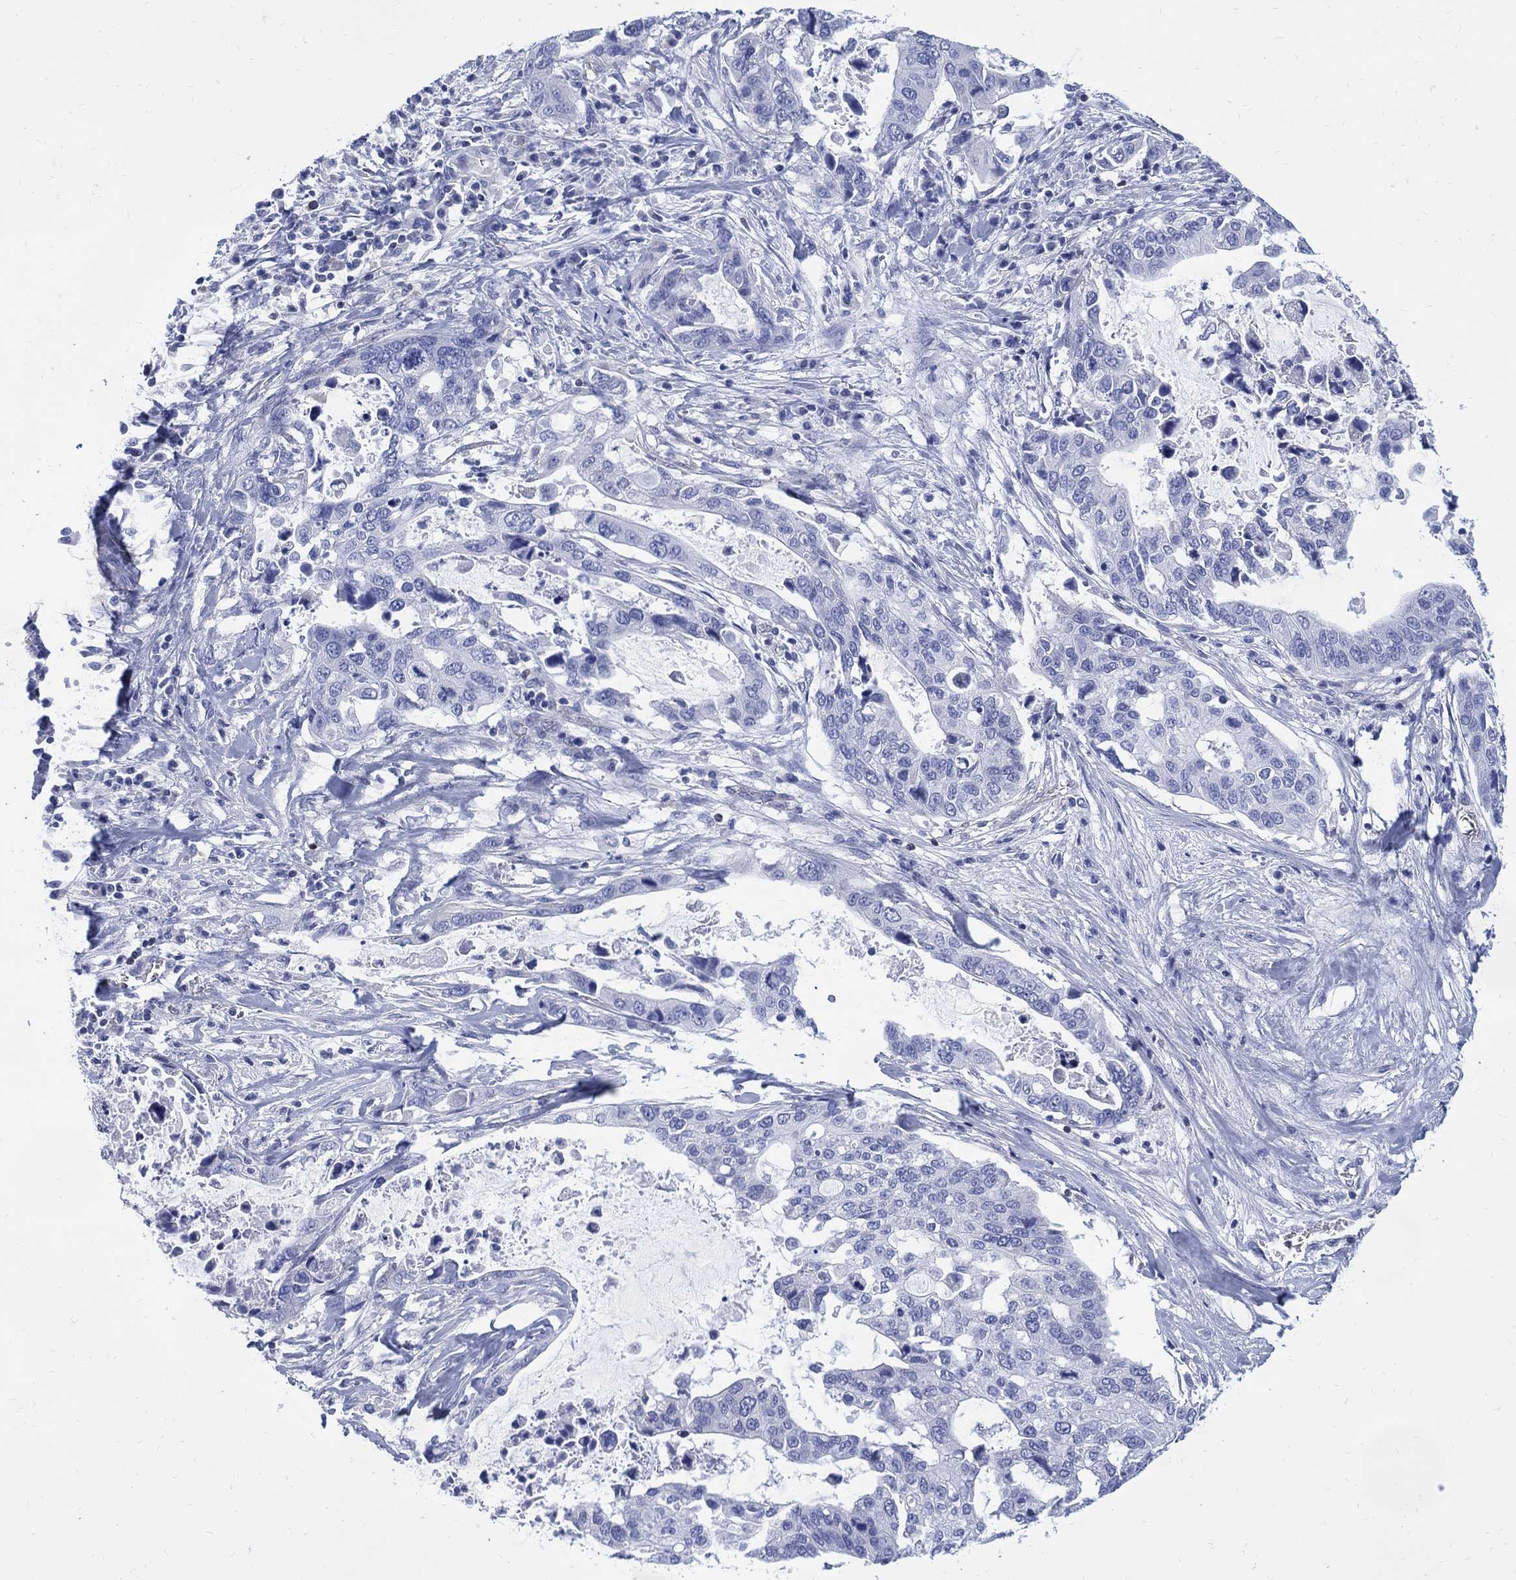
{"staining": {"intensity": "negative", "quantity": "none", "location": "none"}, "tissue": "stomach cancer", "cell_type": "Tumor cells", "image_type": "cancer", "snomed": [{"axis": "morphology", "description": "Adenocarcinoma, NOS"}, {"axis": "topography", "description": "Stomach"}], "caption": "IHC micrograph of adenocarcinoma (stomach) stained for a protein (brown), which shows no positivity in tumor cells.", "gene": "DDI1", "patient": {"sex": "male", "age": 54}}